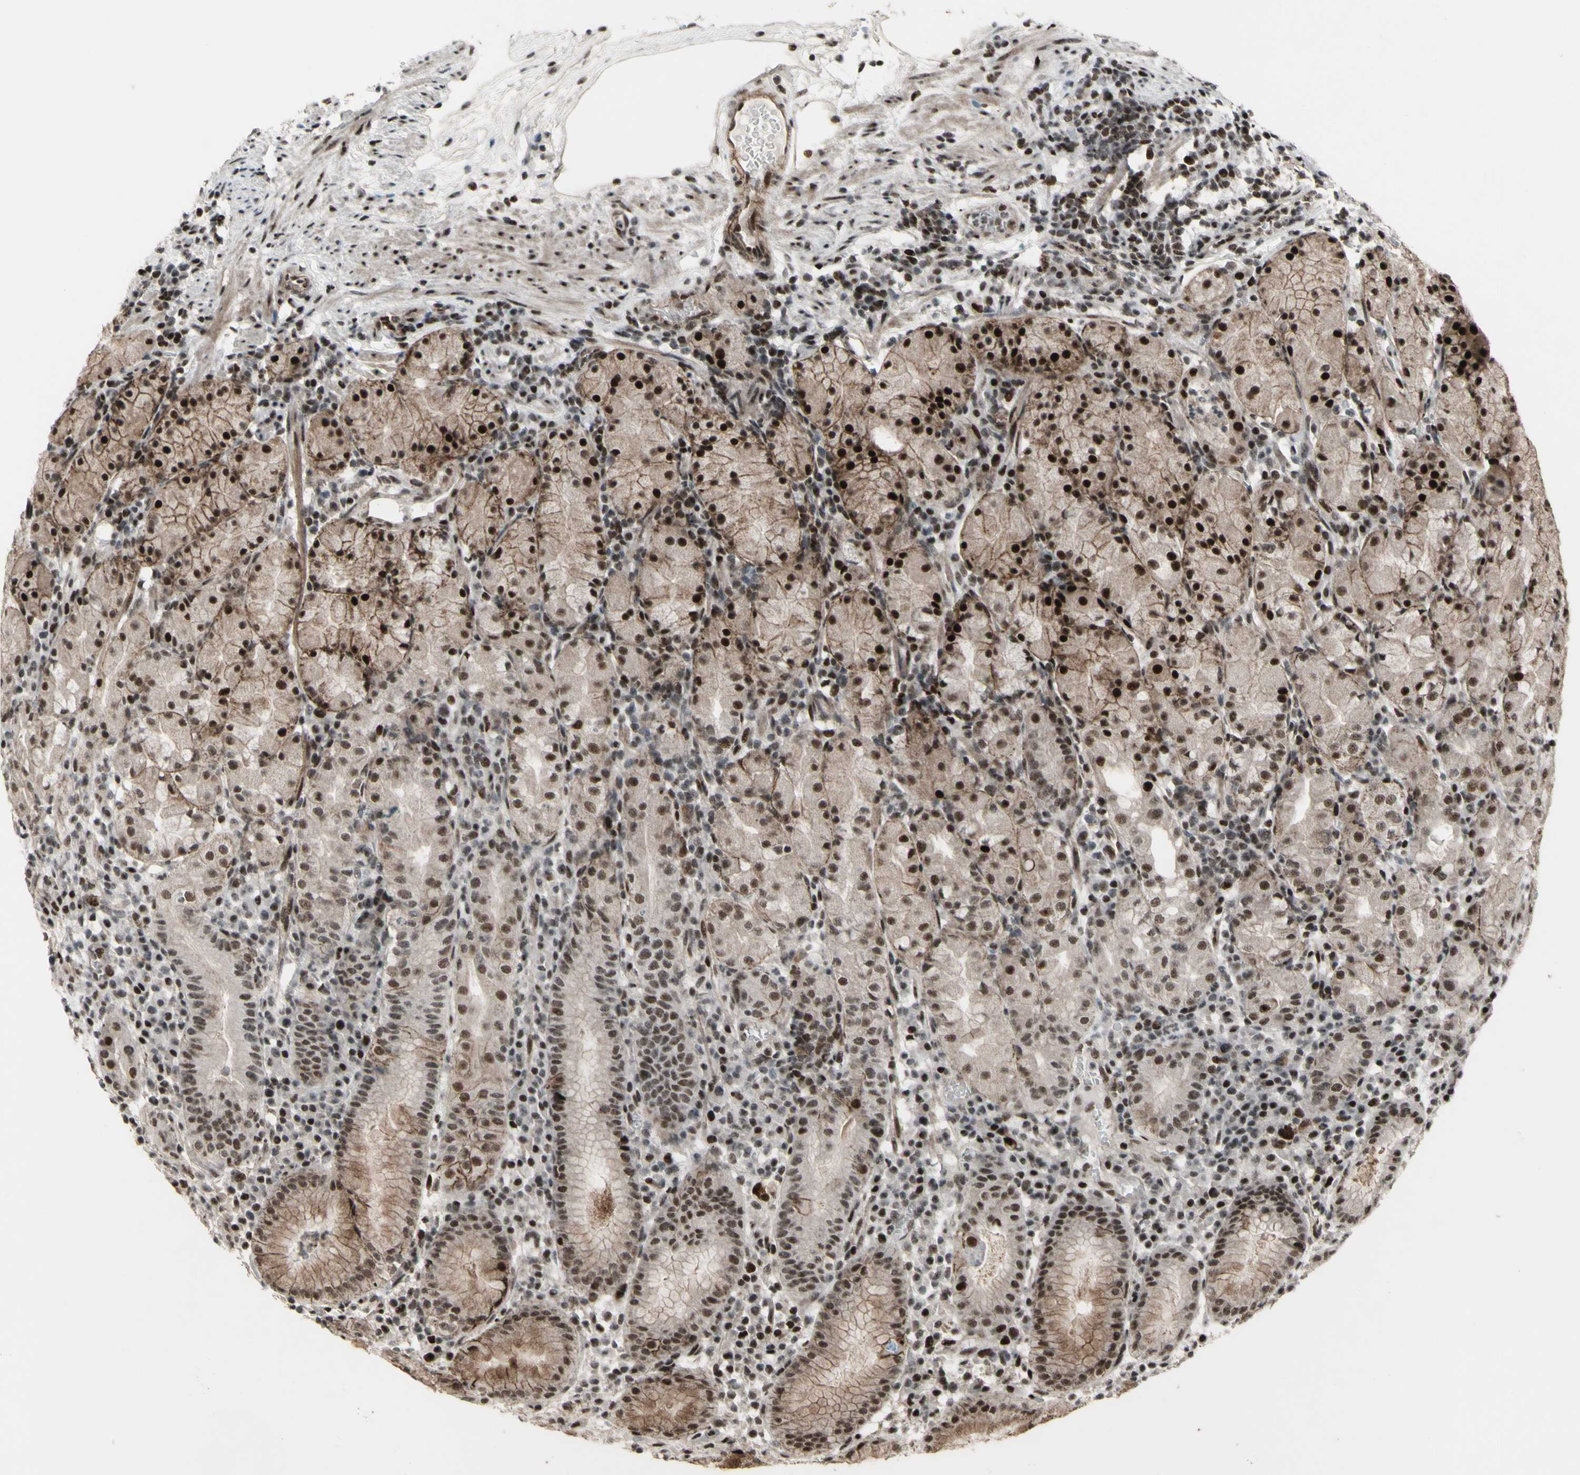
{"staining": {"intensity": "strong", "quantity": ">75%", "location": "cytoplasmic/membranous,nuclear"}, "tissue": "stomach", "cell_type": "Glandular cells", "image_type": "normal", "snomed": [{"axis": "morphology", "description": "Normal tissue, NOS"}, {"axis": "topography", "description": "Stomach"}, {"axis": "topography", "description": "Stomach, lower"}], "caption": "Stomach stained with immunohistochemistry (IHC) shows strong cytoplasmic/membranous,nuclear expression in about >75% of glandular cells.", "gene": "SUPT6H", "patient": {"sex": "female", "age": 75}}